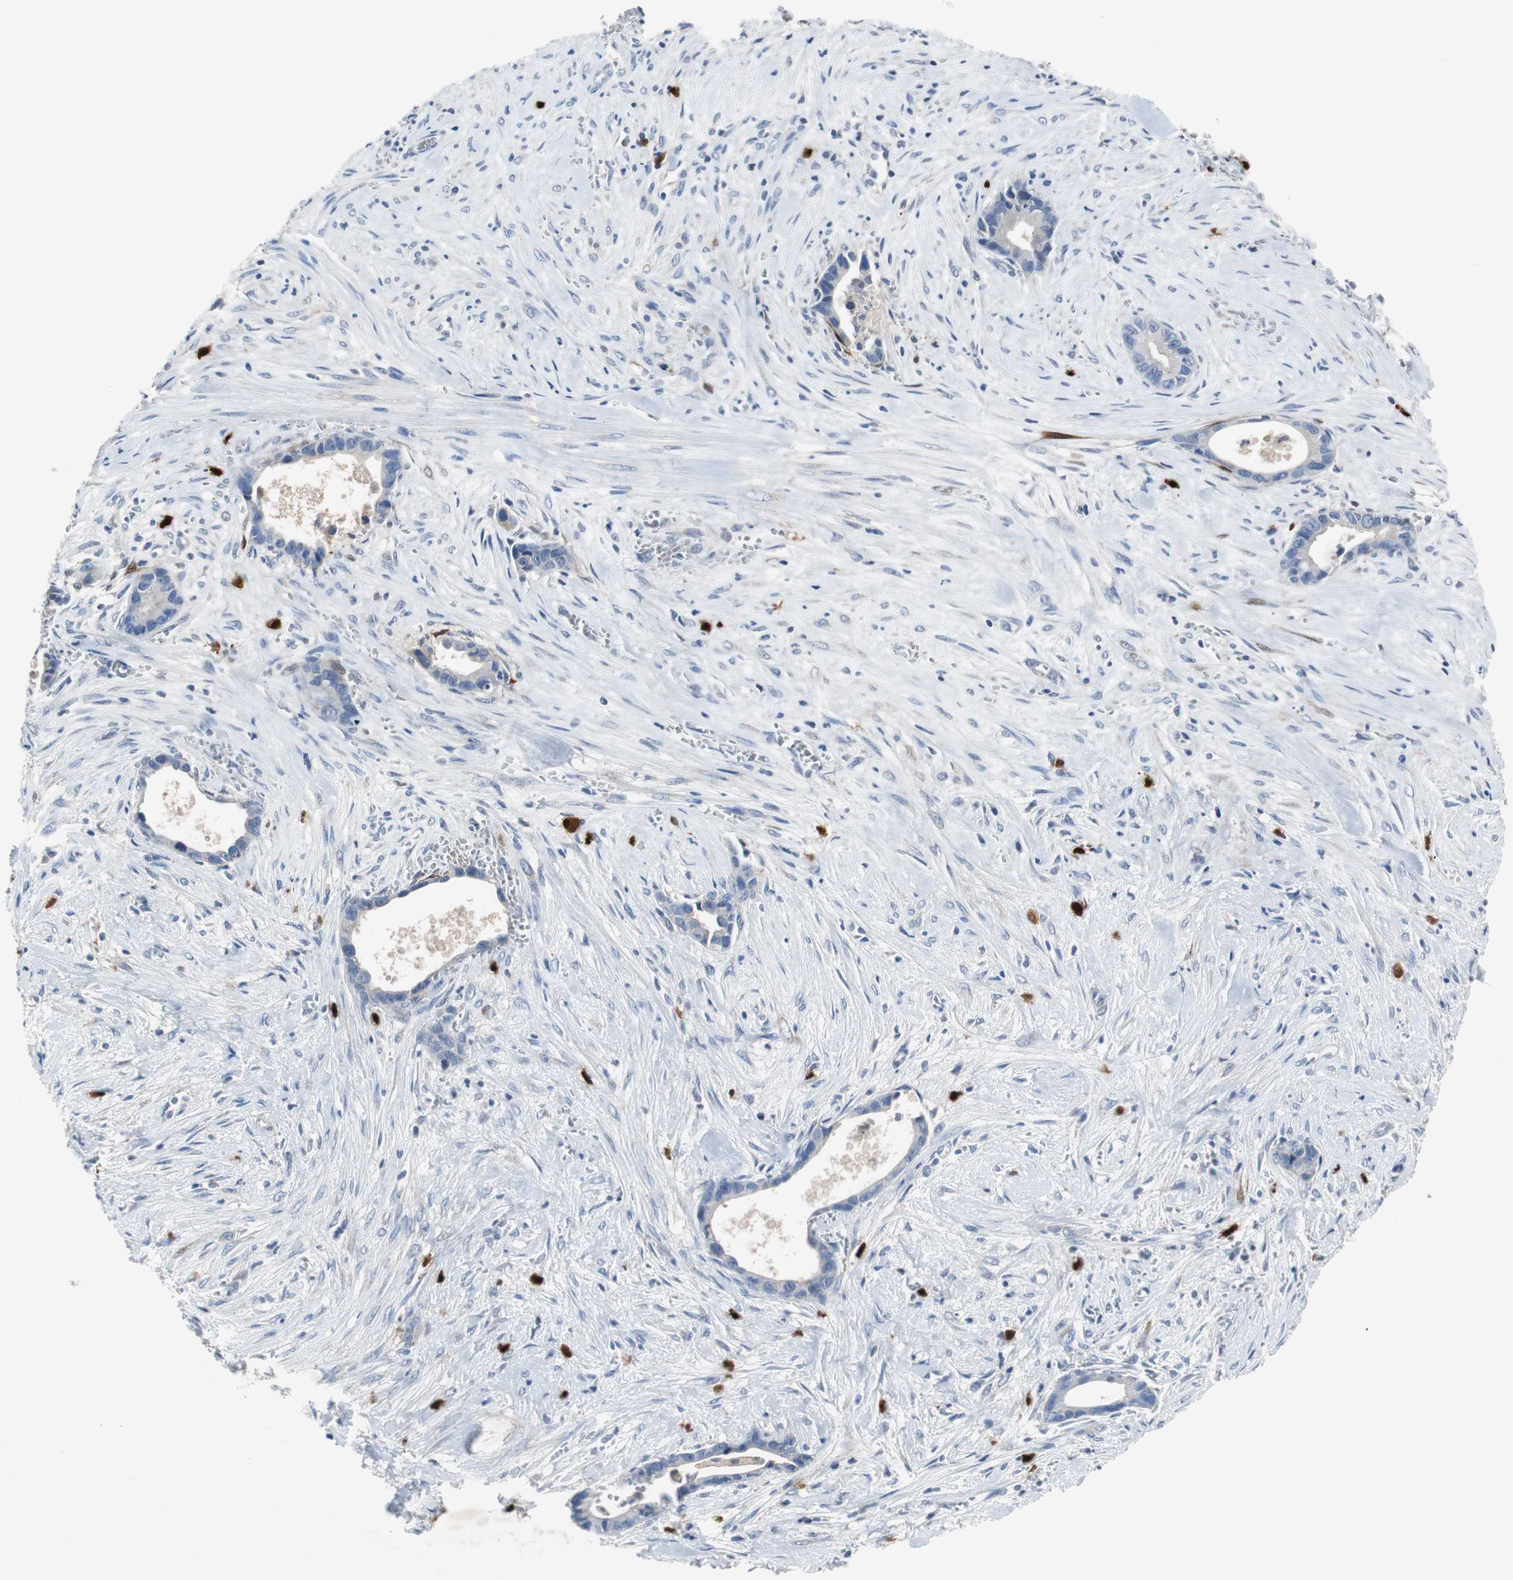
{"staining": {"intensity": "negative", "quantity": "none", "location": "none"}, "tissue": "liver cancer", "cell_type": "Tumor cells", "image_type": "cancer", "snomed": [{"axis": "morphology", "description": "Cholangiocarcinoma"}, {"axis": "topography", "description": "Liver"}], "caption": "IHC image of neoplastic tissue: liver cholangiocarcinoma stained with DAB reveals no significant protein expression in tumor cells.", "gene": "CALB2", "patient": {"sex": "female", "age": 55}}